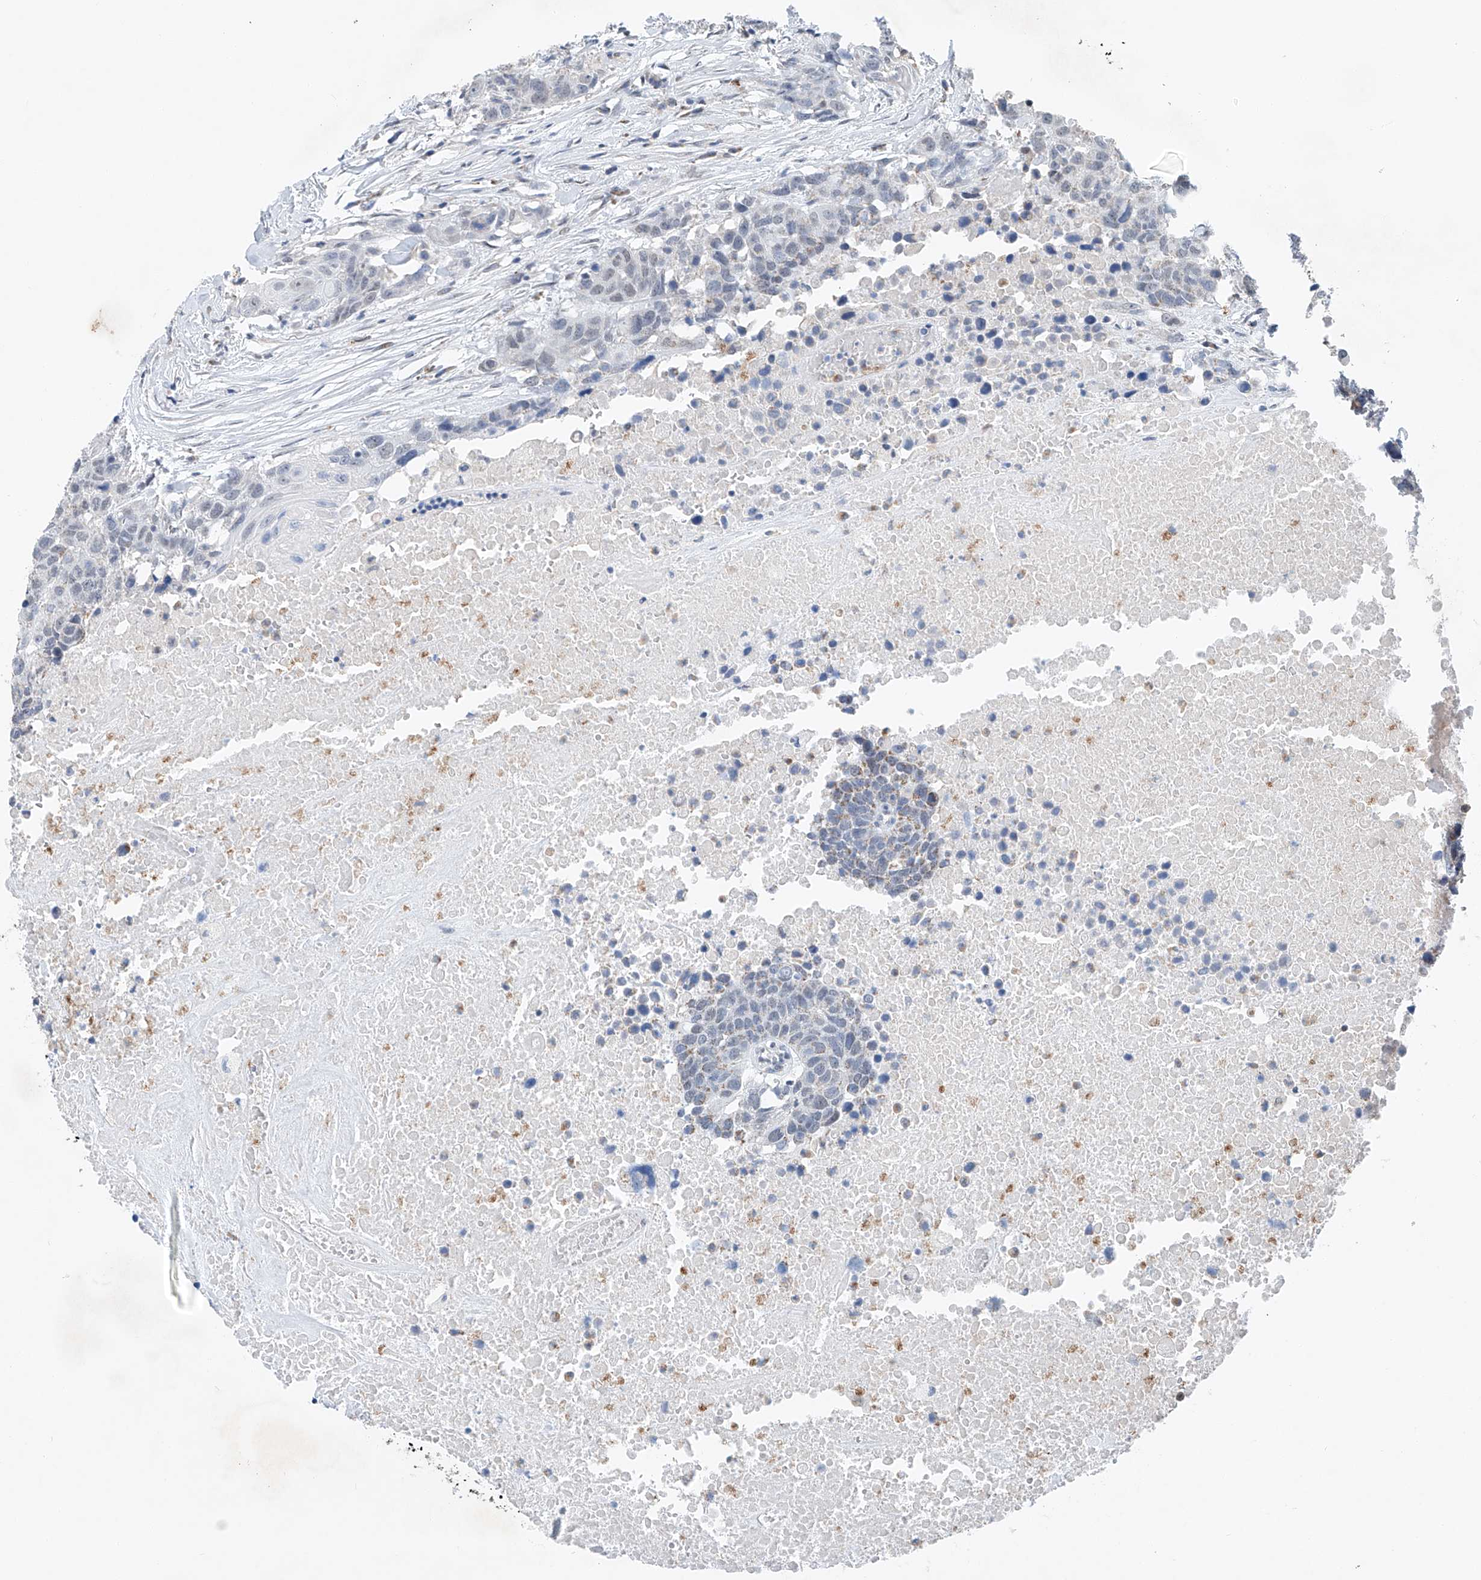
{"staining": {"intensity": "weak", "quantity": "<25%", "location": "cytoplasmic/membranous"}, "tissue": "head and neck cancer", "cell_type": "Tumor cells", "image_type": "cancer", "snomed": [{"axis": "morphology", "description": "Squamous cell carcinoma, NOS"}, {"axis": "topography", "description": "Head-Neck"}], "caption": "High power microscopy image of an immunohistochemistry (IHC) histopathology image of head and neck cancer (squamous cell carcinoma), revealing no significant staining in tumor cells.", "gene": "KLF15", "patient": {"sex": "male", "age": 66}}